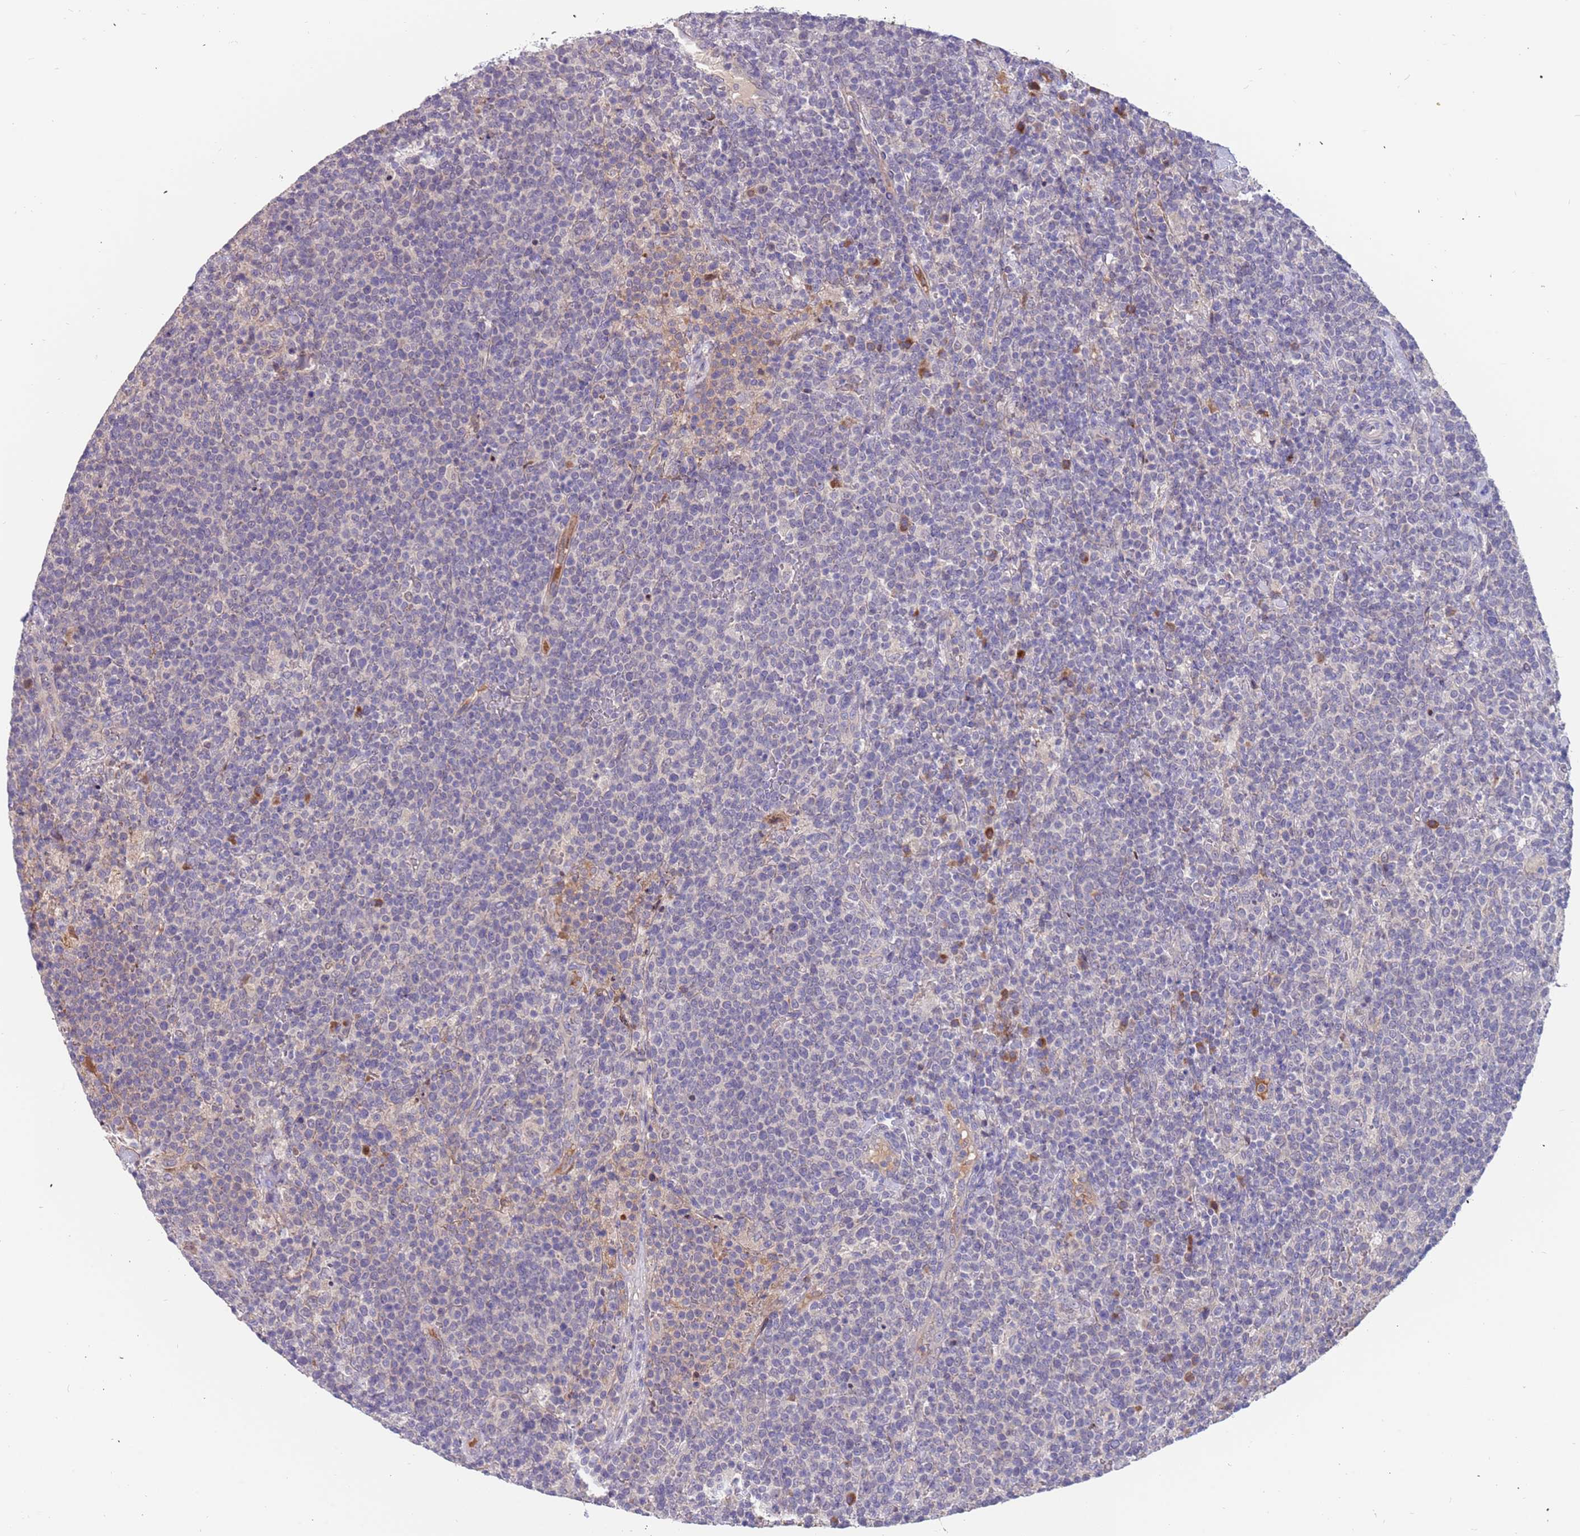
{"staining": {"intensity": "negative", "quantity": "none", "location": "none"}, "tissue": "lymphoma", "cell_type": "Tumor cells", "image_type": "cancer", "snomed": [{"axis": "morphology", "description": "Malignant lymphoma, non-Hodgkin's type, High grade"}, {"axis": "topography", "description": "Lymph node"}], "caption": "DAB immunohistochemical staining of human lymphoma reveals no significant positivity in tumor cells. (Stains: DAB IHC with hematoxylin counter stain, Microscopy: brightfield microscopy at high magnification).", "gene": "ZNF746", "patient": {"sex": "male", "age": 61}}